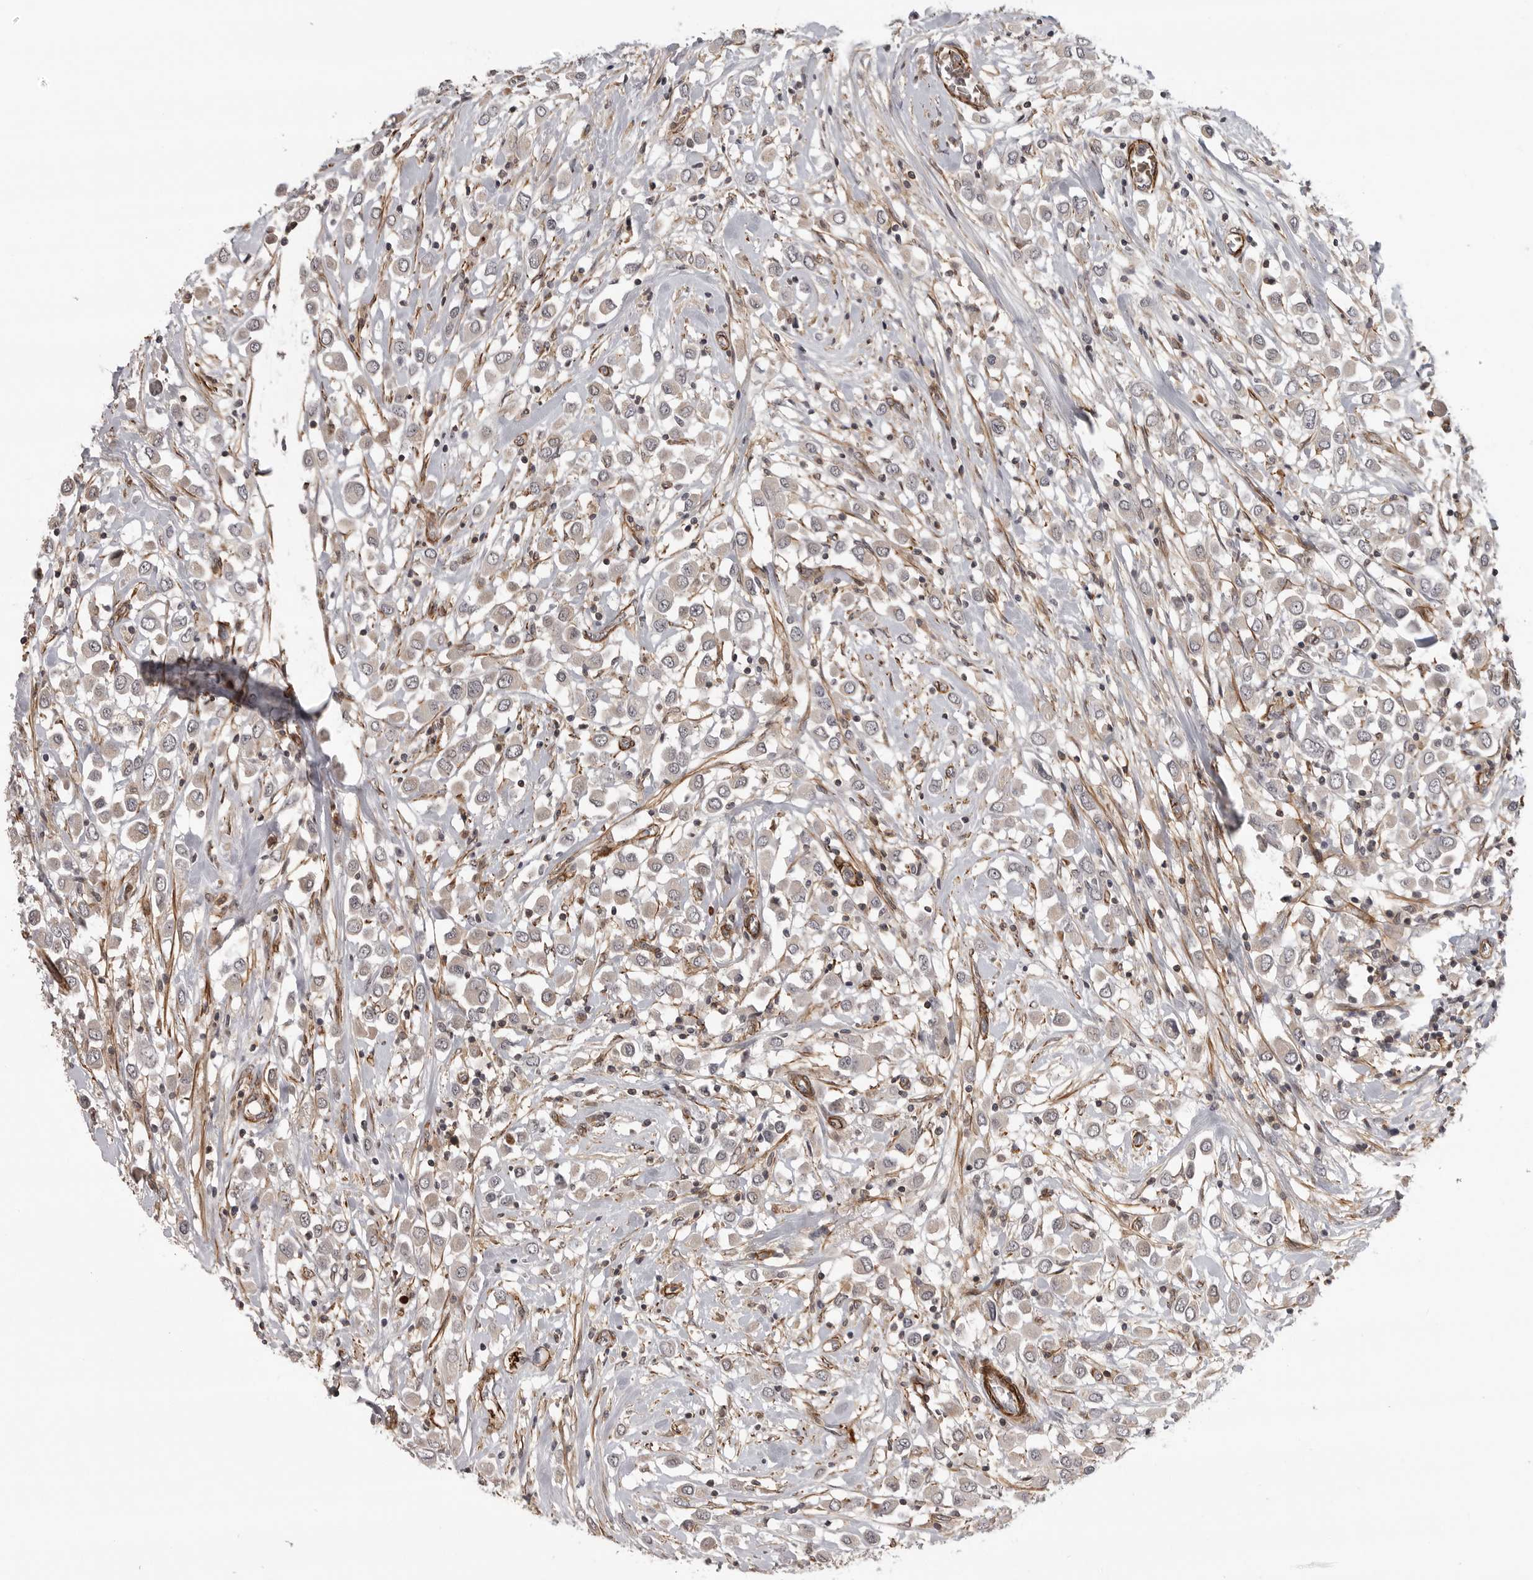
{"staining": {"intensity": "negative", "quantity": "none", "location": "none"}, "tissue": "breast cancer", "cell_type": "Tumor cells", "image_type": "cancer", "snomed": [{"axis": "morphology", "description": "Duct carcinoma"}, {"axis": "topography", "description": "Breast"}], "caption": "Photomicrograph shows no protein expression in tumor cells of breast infiltrating ductal carcinoma tissue.", "gene": "TUT4", "patient": {"sex": "female", "age": 61}}